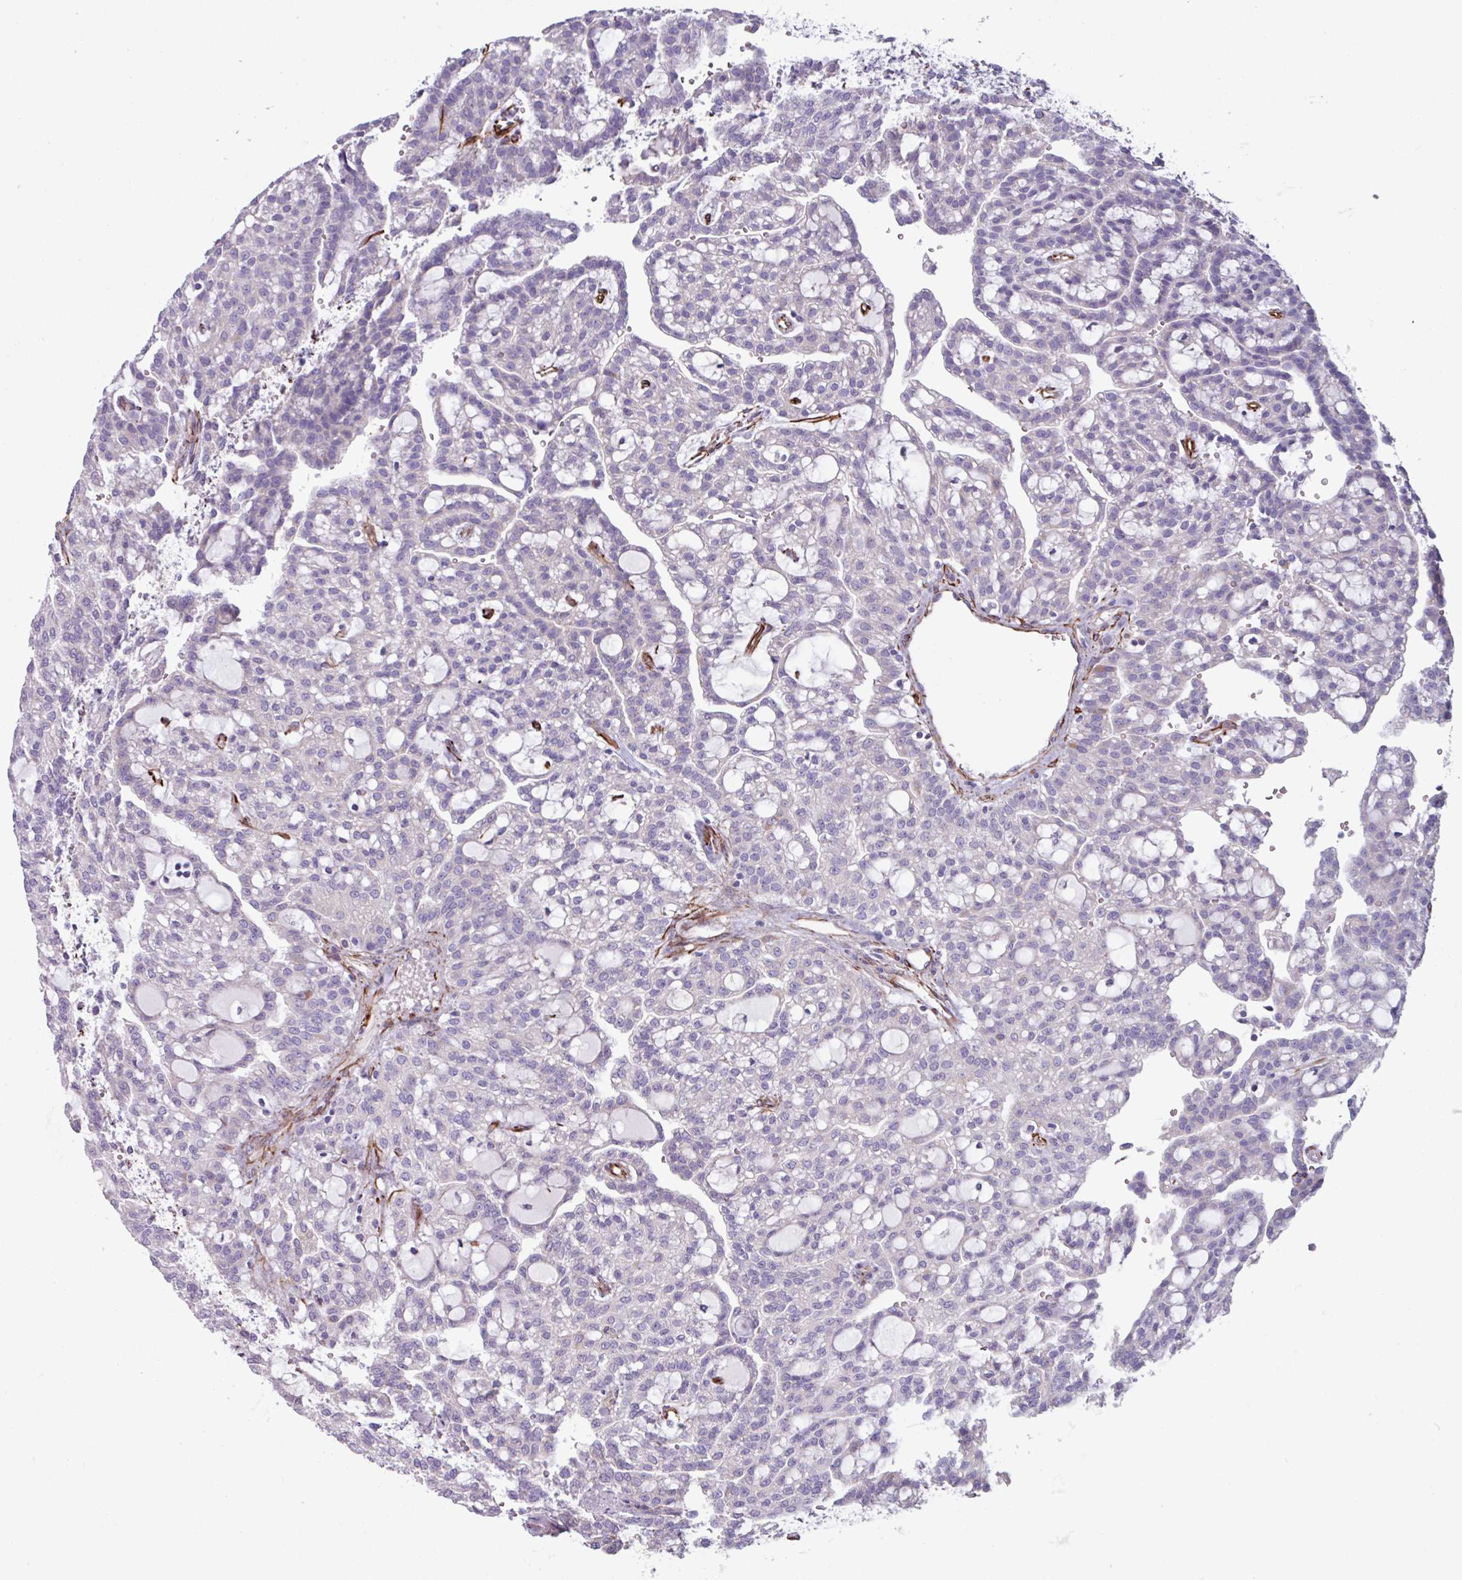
{"staining": {"intensity": "negative", "quantity": "none", "location": "none"}, "tissue": "renal cancer", "cell_type": "Tumor cells", "image_type": "cancer", "snomed": [{"axis": "morphology", "description": "Adenocarcinoma, NOS"}, {"axis": "topography", "description": "Kidney"}], "caption": "Tumor cells show no significant protein positivity in adenocarcinoma (renal).", "gene": "BTD", "patient": {"sex": "male", "age": 63}}